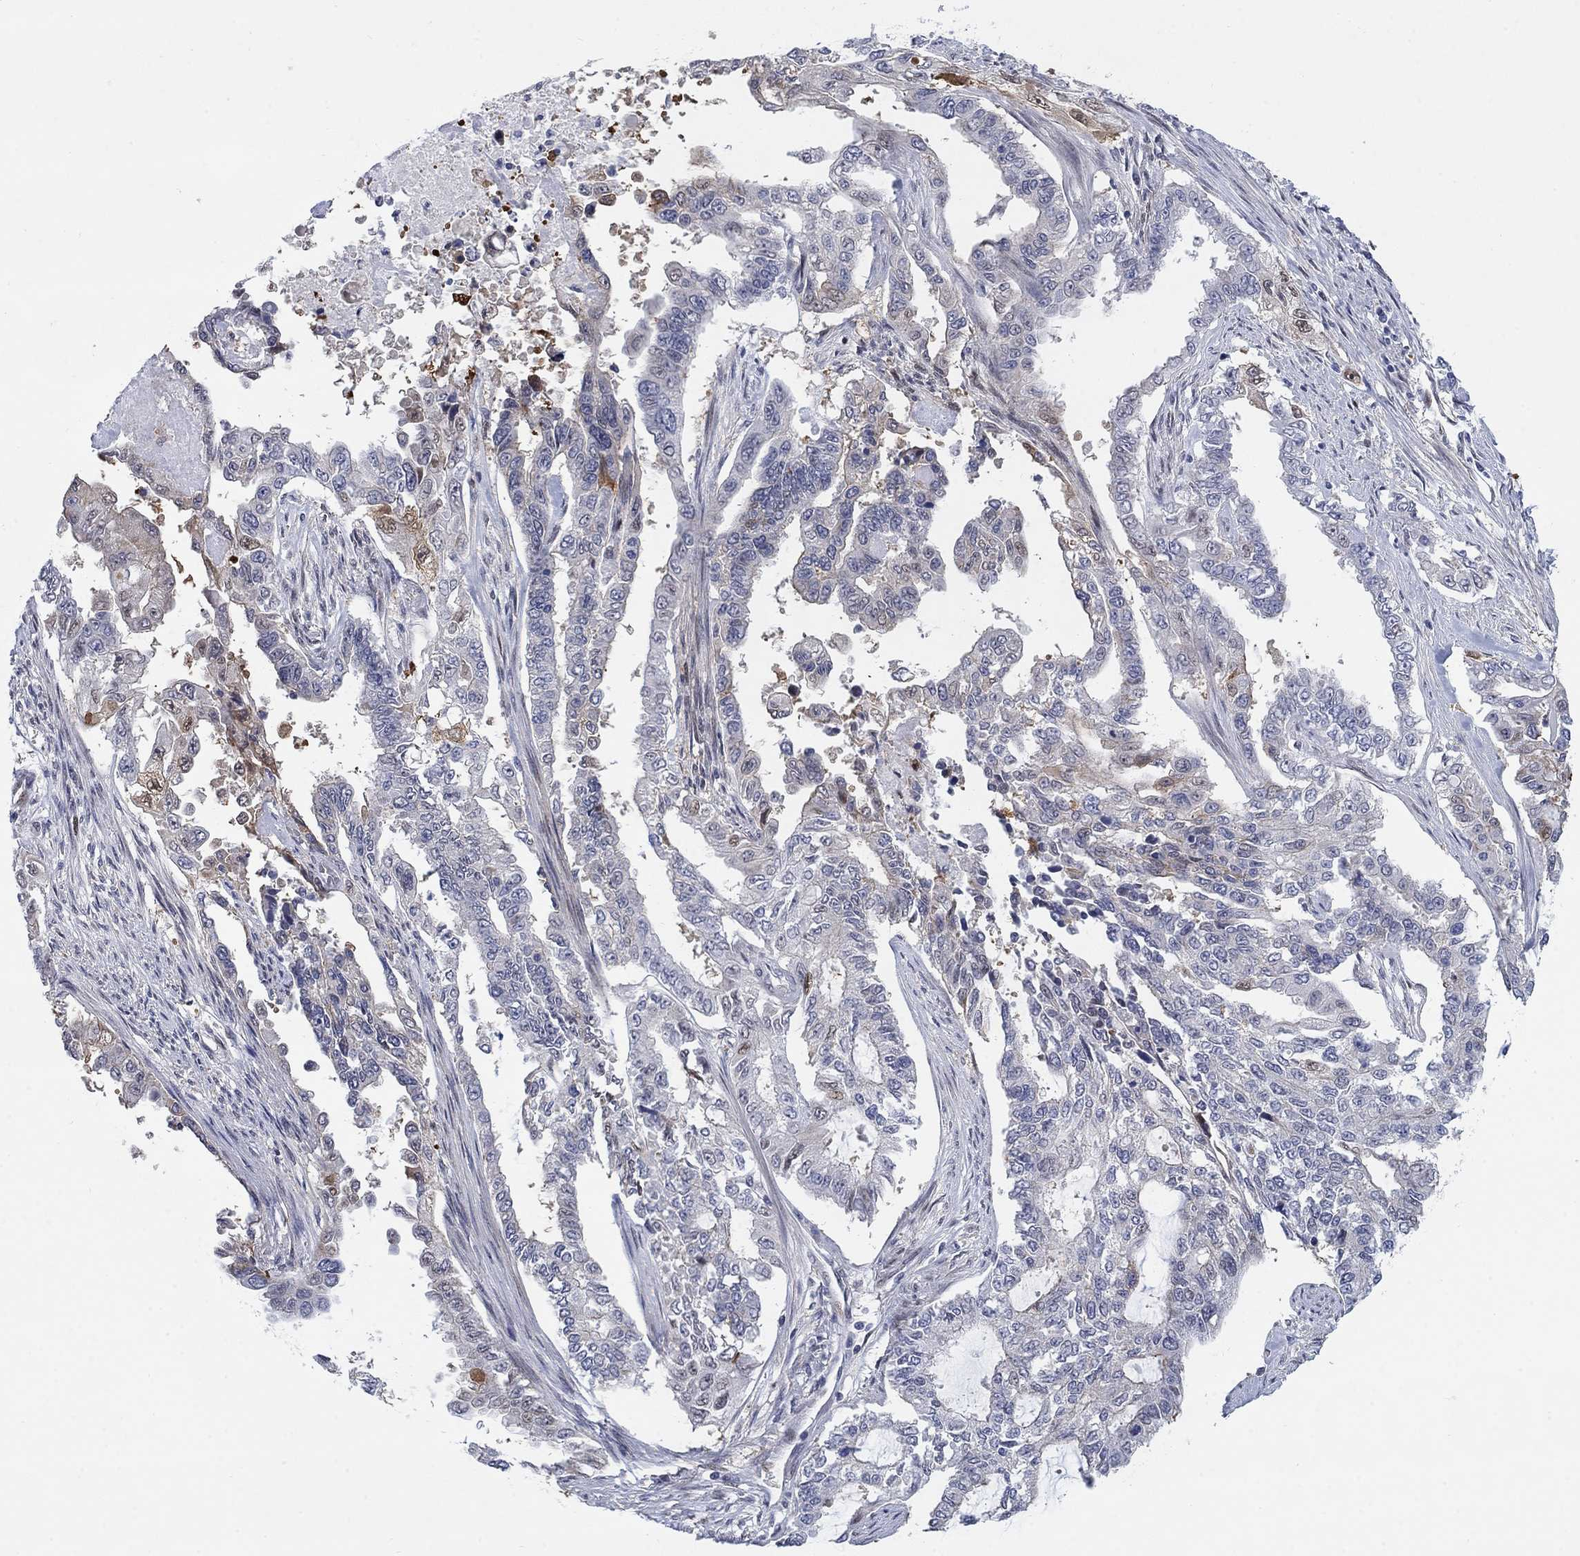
{"staining": {"intensity": "negative", "quantity": "none", "location": "none"}, "tissue": "endometrial cancer", "cell_type": "Tumor cells", "image_type": "cancer", "snomed": [{"axis": "morphology", "description": "Adenocarcinoma, NOS"}, {"axis": "topography", "description": "Uterus"}], "caption": "A high-resolution photomicrograph shows immunohistochemistry staining of endometrial adenocarcinoma, which exhibits no significant positivity in tumor cells.", "gene": "MYO3A", "patient": {"sex": "female", "age": 59}}